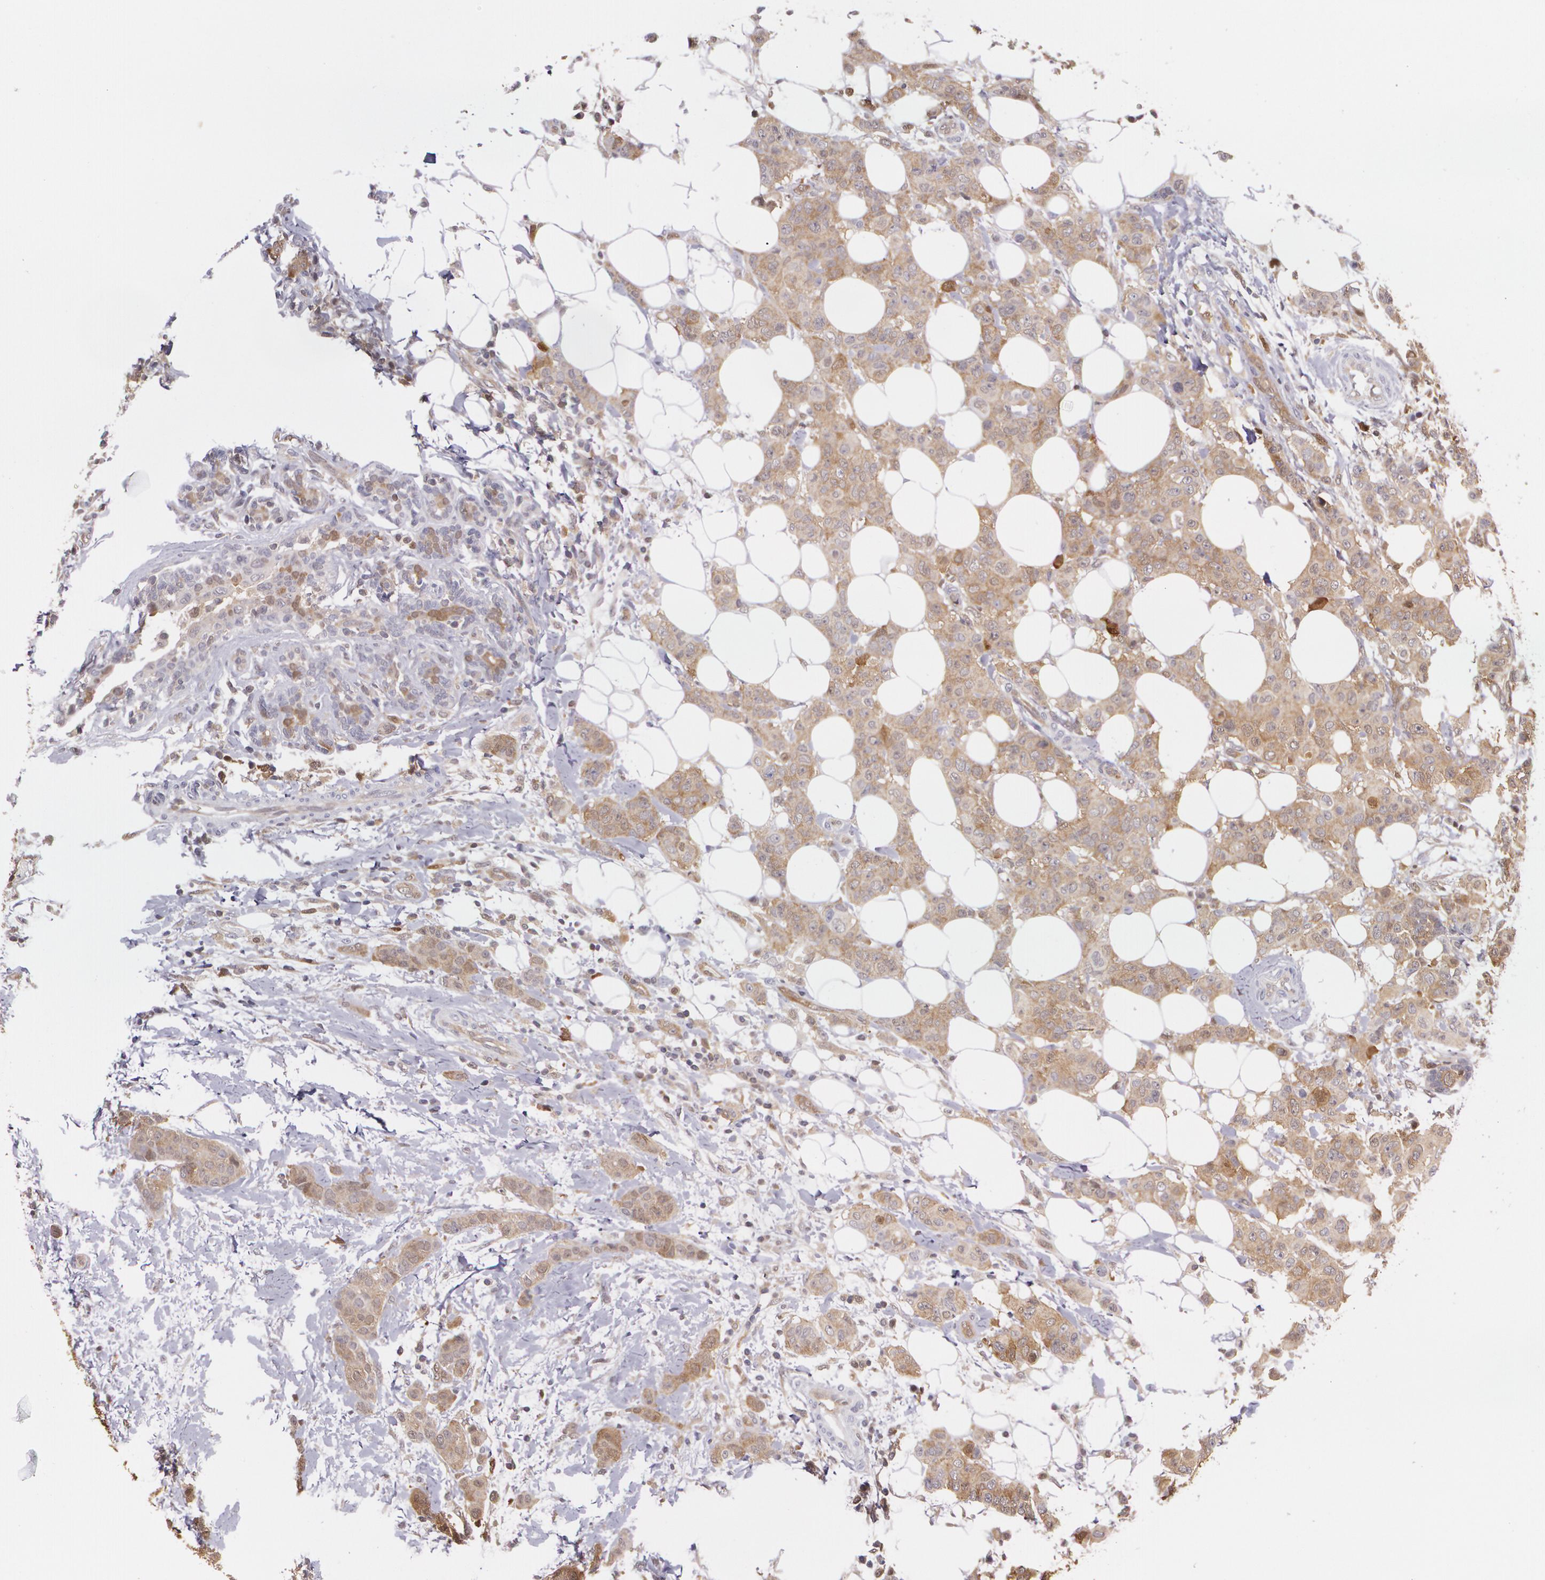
{"staining": {"intensity": "moderate", "quantity": ">75%", "location": "cytoplasmic/membranous"}, "tissue": "breast cancer", "cell_type": "Tumor cells", "image_type": "cancer", "snomed": [{"axis": "morphology", "description": "Duct carcinoma"}, {"axis": "topography", "description": "Breast"}], "caption": "Intraductal carcinoma (breast) stained for a protein (brown) demonstrates moderate cytoplasmic/membranous positive positivity in approximately >75% of tumor cells.", "gene": "HSPH1", "patient": {"sex": "female", "age": 40}}